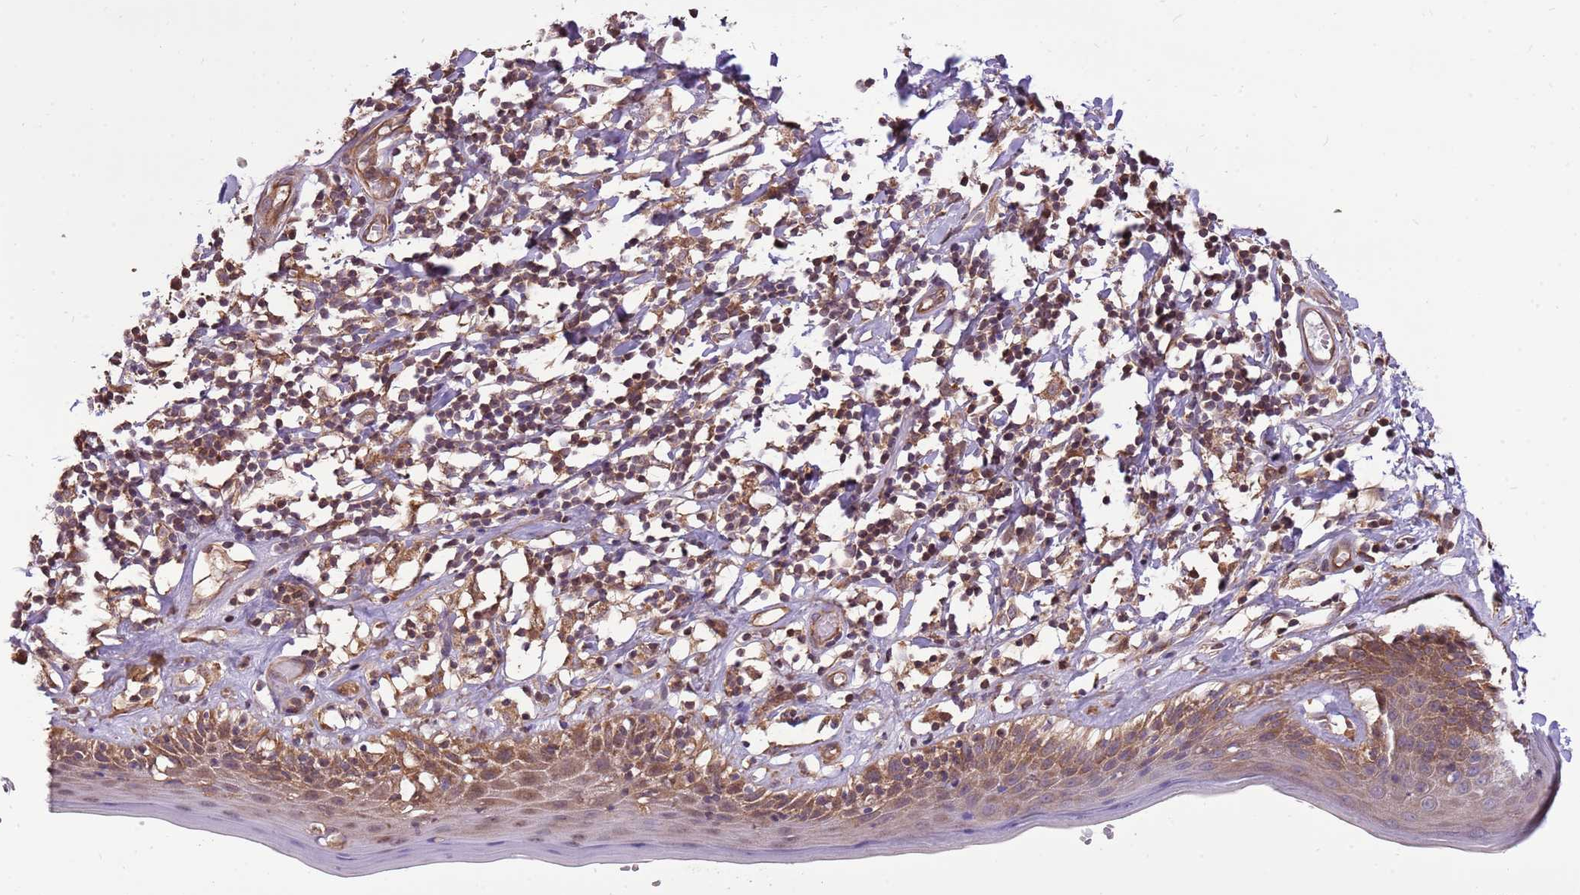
{"staining": {"intensity": "moderate", "quantity": "25%-75%", "location": "cytoplasmic/membranous"}, "tissue": "skin", "cell_type": "Epidermal cells", "image_type": "normal", "snomed": [{"axis": "morphology", "description": "Normal tissue, NOS"}, {"axis": "topography", "description": "Adipose tissue"}, {"axis": "topography", "description": "Vascular tissue"}, {"axis": "topography", "description": "Vulva"}, {"axis": "topography", "description": "Peripheral nerve tissue"}], "caption": "Immunohistochemical staining of normal human skin shows medium levels of moderate cytoplasmic/membranous staining in about 25%-75% of epidermal cells.", "gene": "WASHC4", "patient": {"sex": "female", "age": 86}}